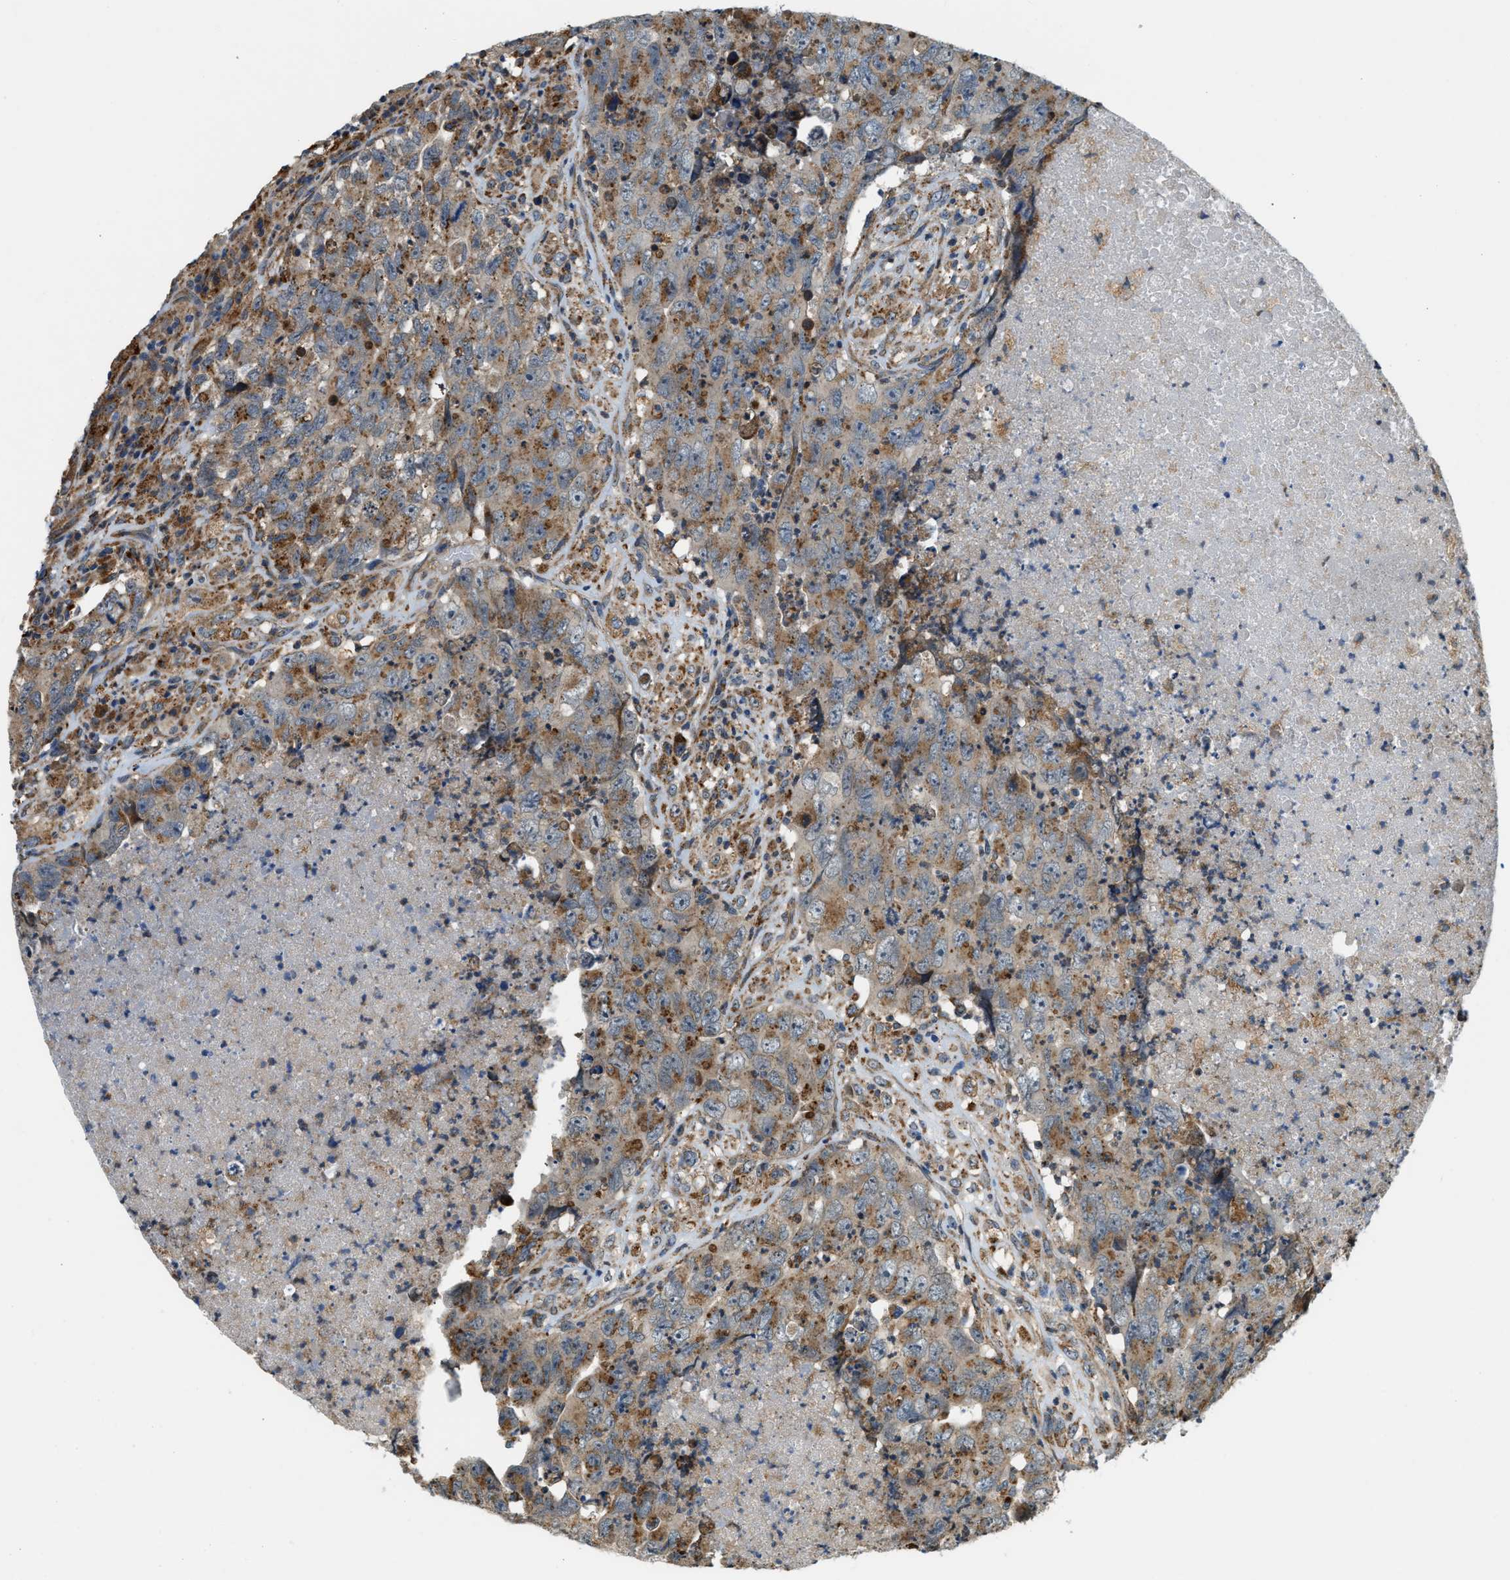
{"staining": {"intensity": "moderate", "quantity": ">75%", "location": "cytoplasmic/membranous"}, "tissue": "testis cancer", "cell_type": "Tumor cells", "image_type": "cancer", "snomed": [{"axis": "morphology", "description": "Carcinoma, Embryonal, NOS"}, {"axis": "topography", "description": "Testis"}], "caption": "Testis cancer stained with DAB (3,3'-diaminobenzidine) IHC demonstrates medium levels of moderate cytoplasmic/membranous staining in about >75% of tumor cells.", "gene": "STARD3NL", "patient": {"sex": "male", "age": 32}}